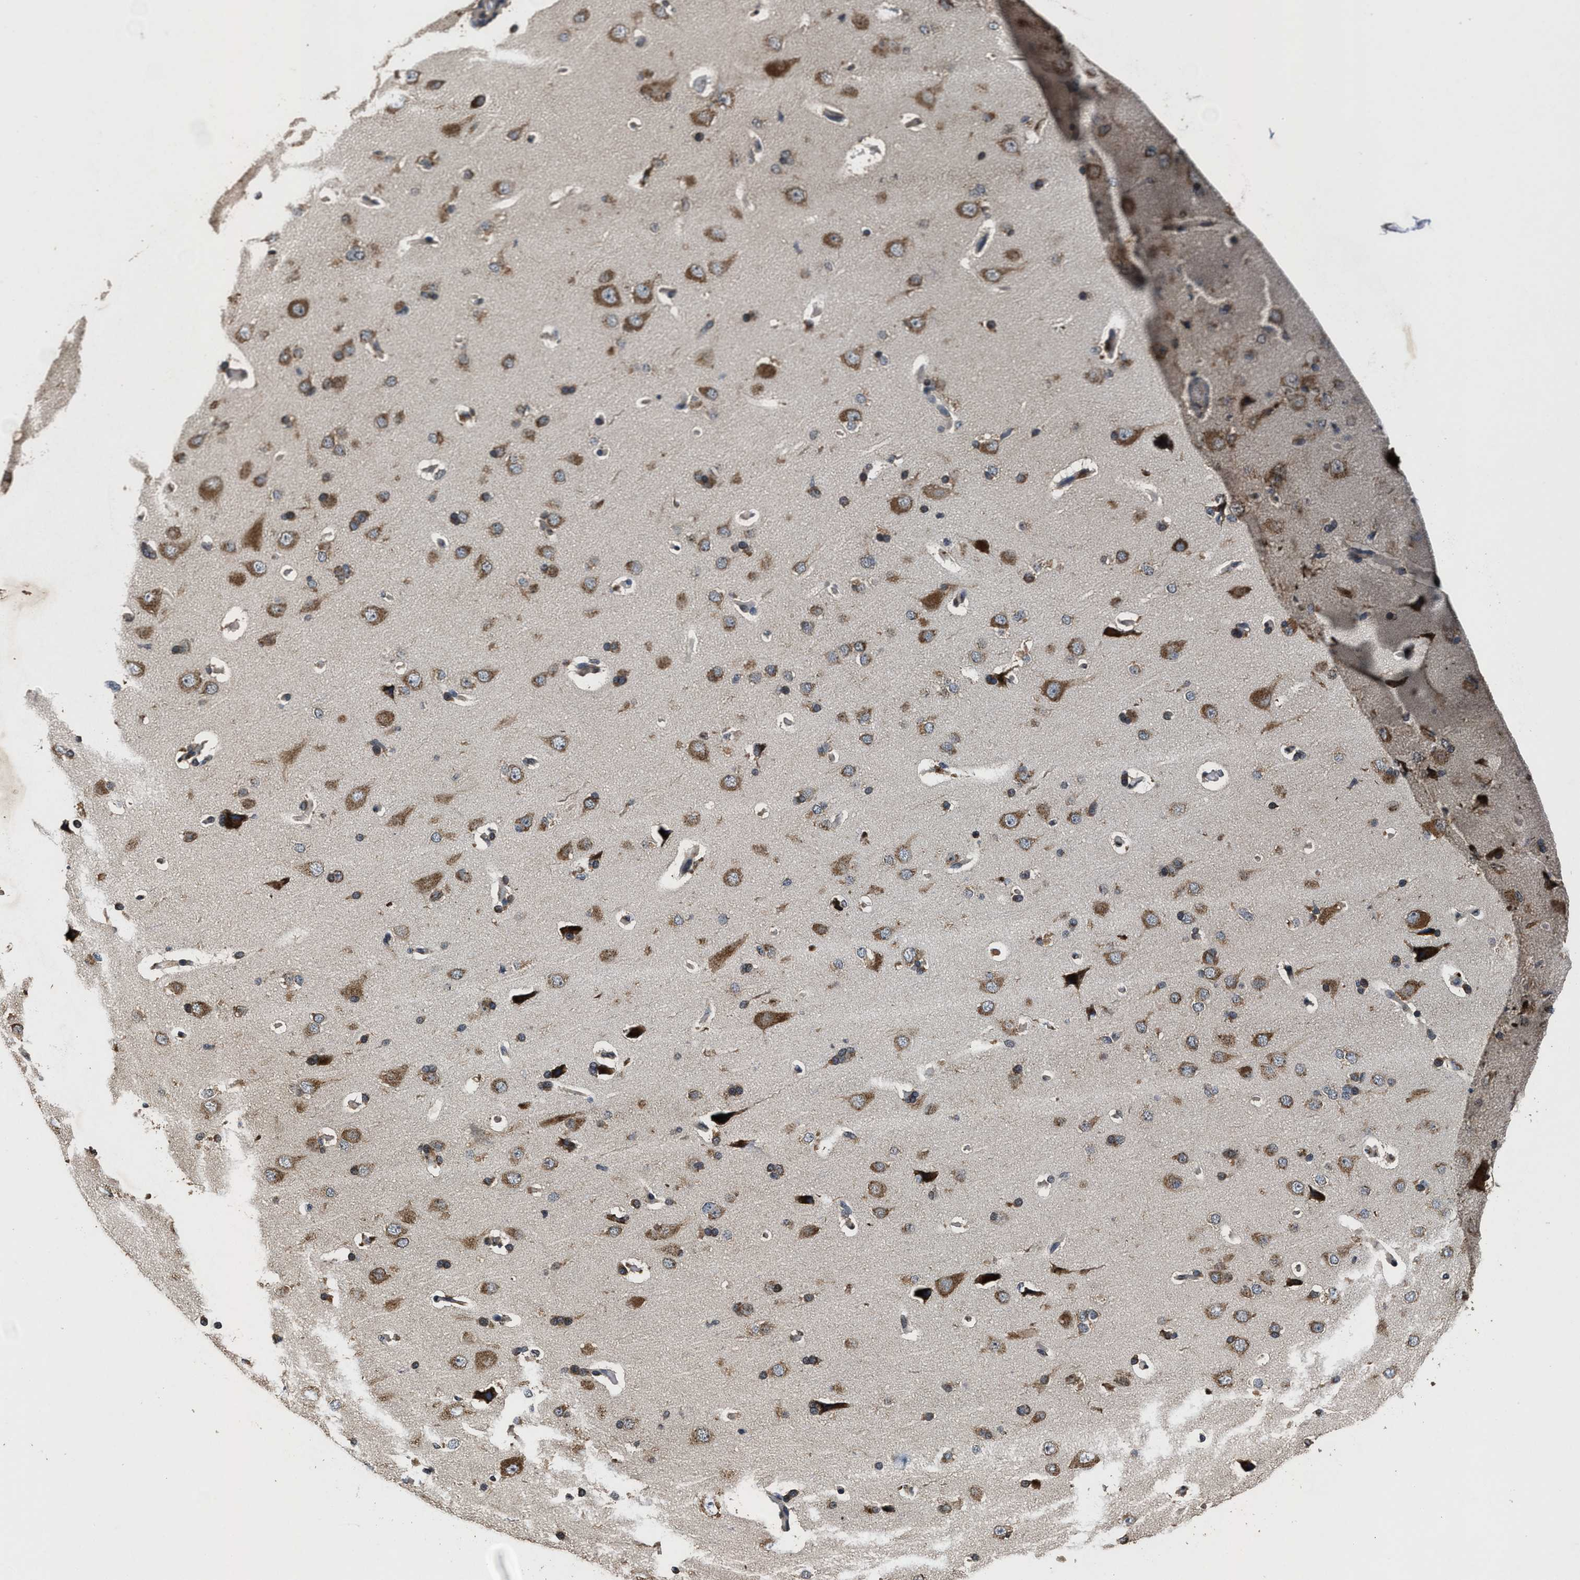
{"staining": {"intensity": "moderate", "quantity": ">75%", "location": "cytoplasmic/membranous"}, "tissue": "cerebral cortex", "cell_type": "Endothelial cells", "image_type": "normal", "snomed": [{"axis": "morphology", "description": "Normal tissue, NOS"}, {"axis": "topography", "description": "Cerebral cortex"}], "caption": "Cerebral cortex stained for a protein shows moderate cytoplasmic/membranous positivity in endothelial cells.", "gene": "EBAG9", "patient": {"sex": "male", "age": 62}}